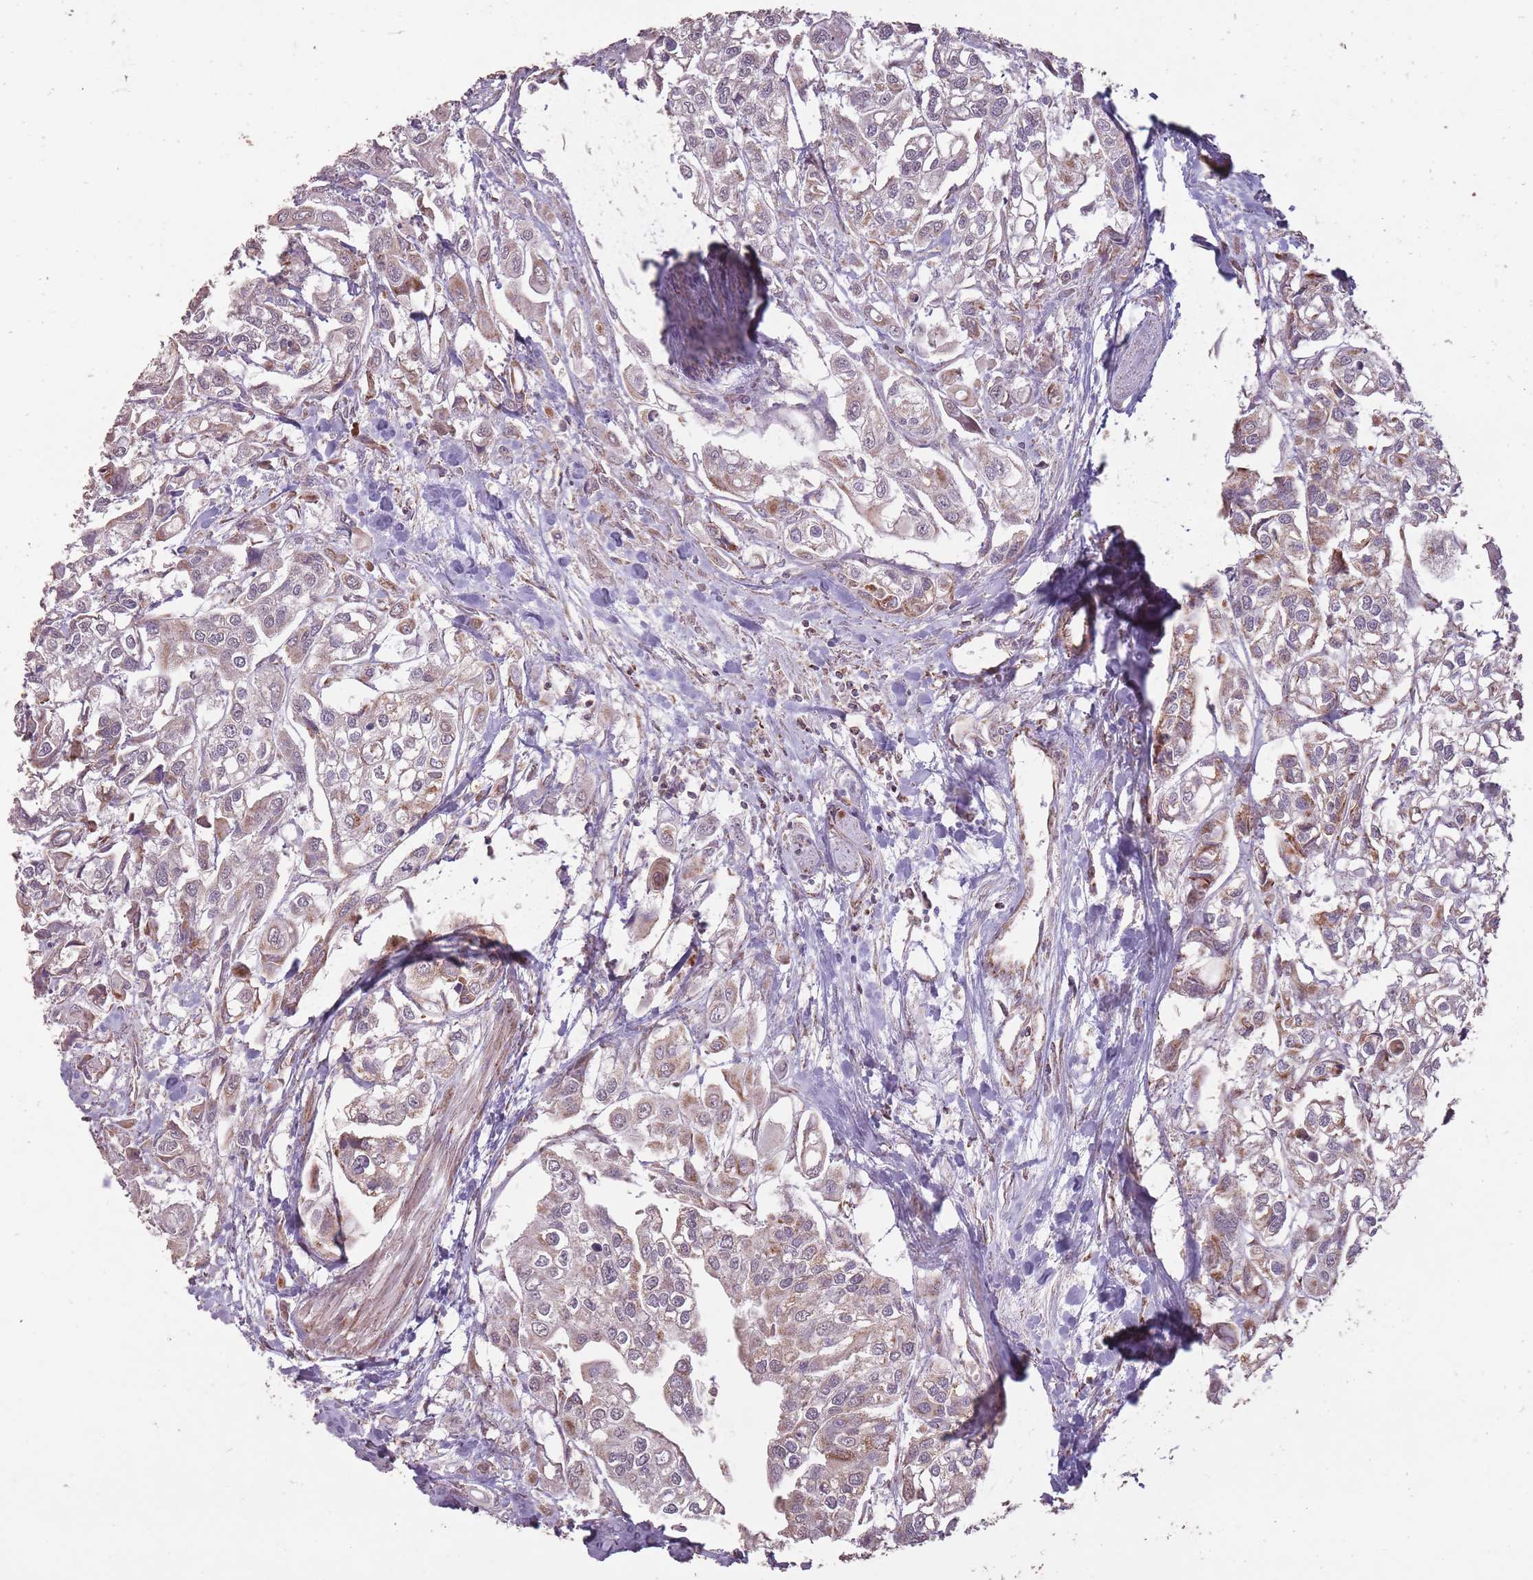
{"staining": {"intensity": "weak", "quantity": ">75%", "location": "cytoplasmic/membranous"}, "tissue": "urothelial cancer", "cell_type": "Tumor cells", "image_type": "cancer", "snomed": [{"axis": "morphology", "description": "Urothelial carcinoma, High grade"}, {"axis": "topography", "description": "Urinary bladder"}], "caption": "Immunohistochemistry (IHC) micrograph of human urothelial carcinoma (high-grade) stained for a protein (brown), which displays low levels of weak cytoplasmic/membranous expression in about >75% of tumor cells.", "gene": "CNOT8", "patient": {"sex": "male", "age": 67}}